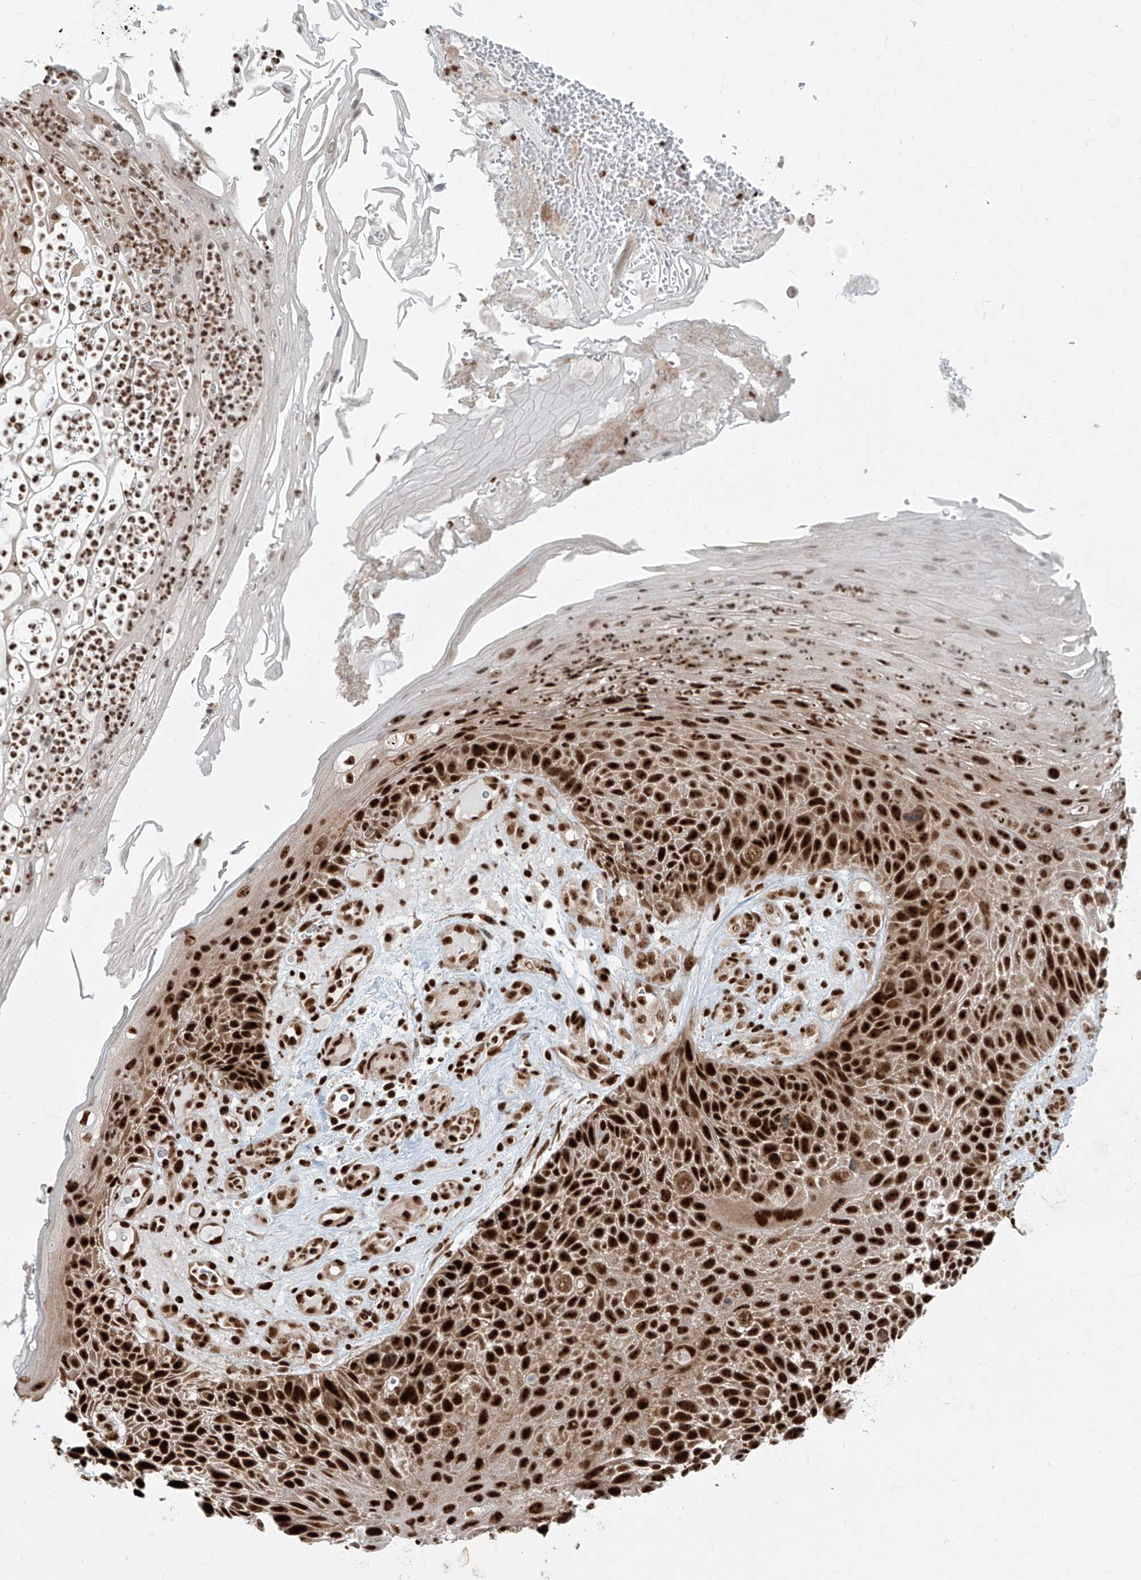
{"staining": {"intensity": "strong", "quantity": ">75%", "location": "nuclear"}, "tissue": "skin cancer", "cell_type": "Tumor cells", "image_type": "cancer", "snomed": [{"axis": "morphology", "description": "Squamous cell carcinoma, NOS"}, {"axis": "topography", "description": "Skin"}], "caption": "There is high levels of strong nuclear expression in tumor cells of skin squamous cell carcinoma, as demonstrated by immunohistochemical staining (brown color).", "gene": "FAM193B", "patient": {"sex": "female", "age": 88}}